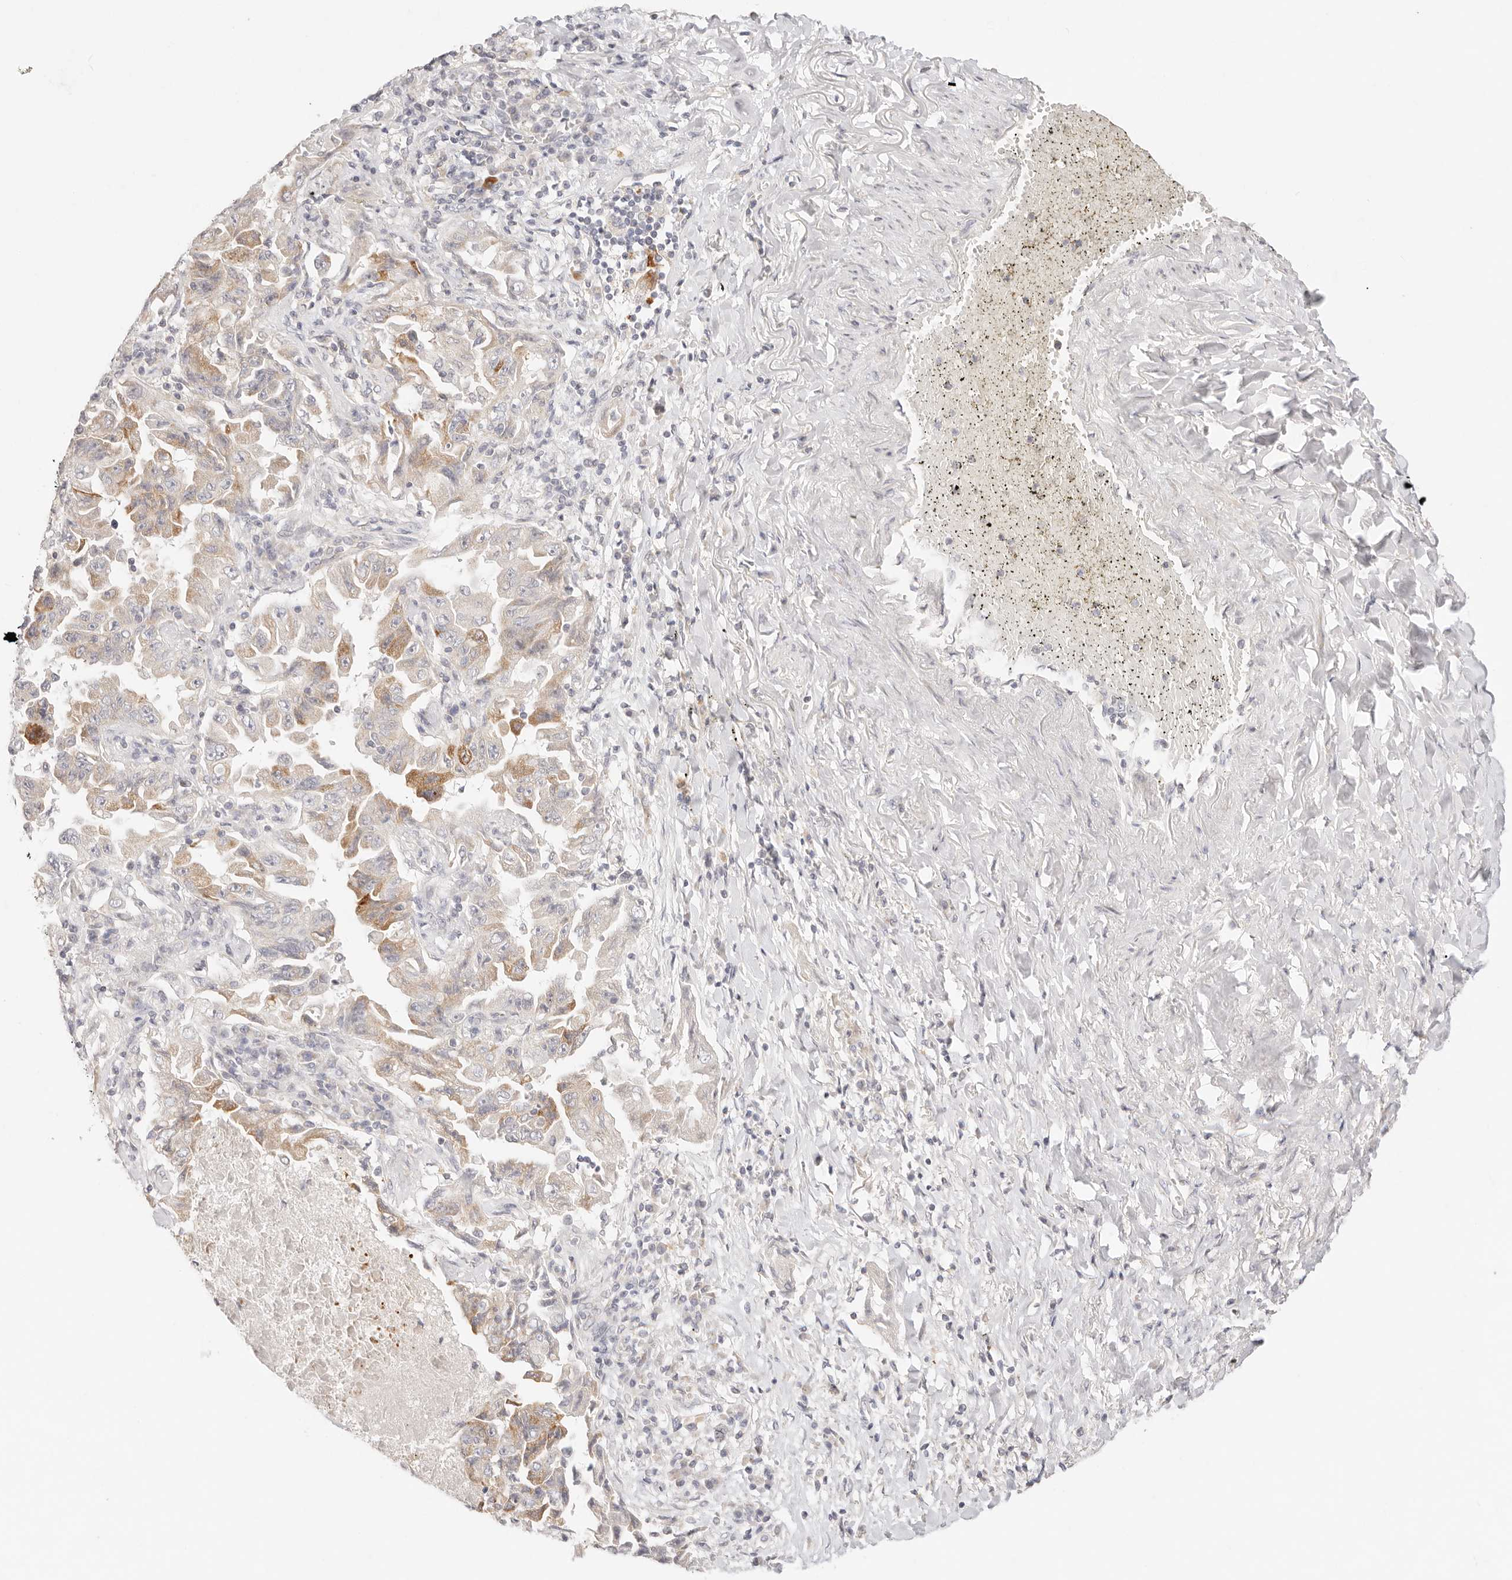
{"staining": {"intensity": "moderate", "quantity": "<25%", "location": "cytoplasmic/membranous"}, "tissue": "lung cancer", "cell_type": "Tumor cells", "image_type": "cancer", "snomed": [{"axis": "morphology", "description": "Adenocarcinoma, NOS"}, {"axis": "topography", "description": "Lung"}], "caption": "An immunohistochemistry micrograph of neoplastic tissue is shown. Protein staining in brown labels moderate cytoplasmic/membranous positivity in lung adenocarcinoma within tumor cells.", "gene": "GPR156", "patient": {"sex": "female", "age": 51}}